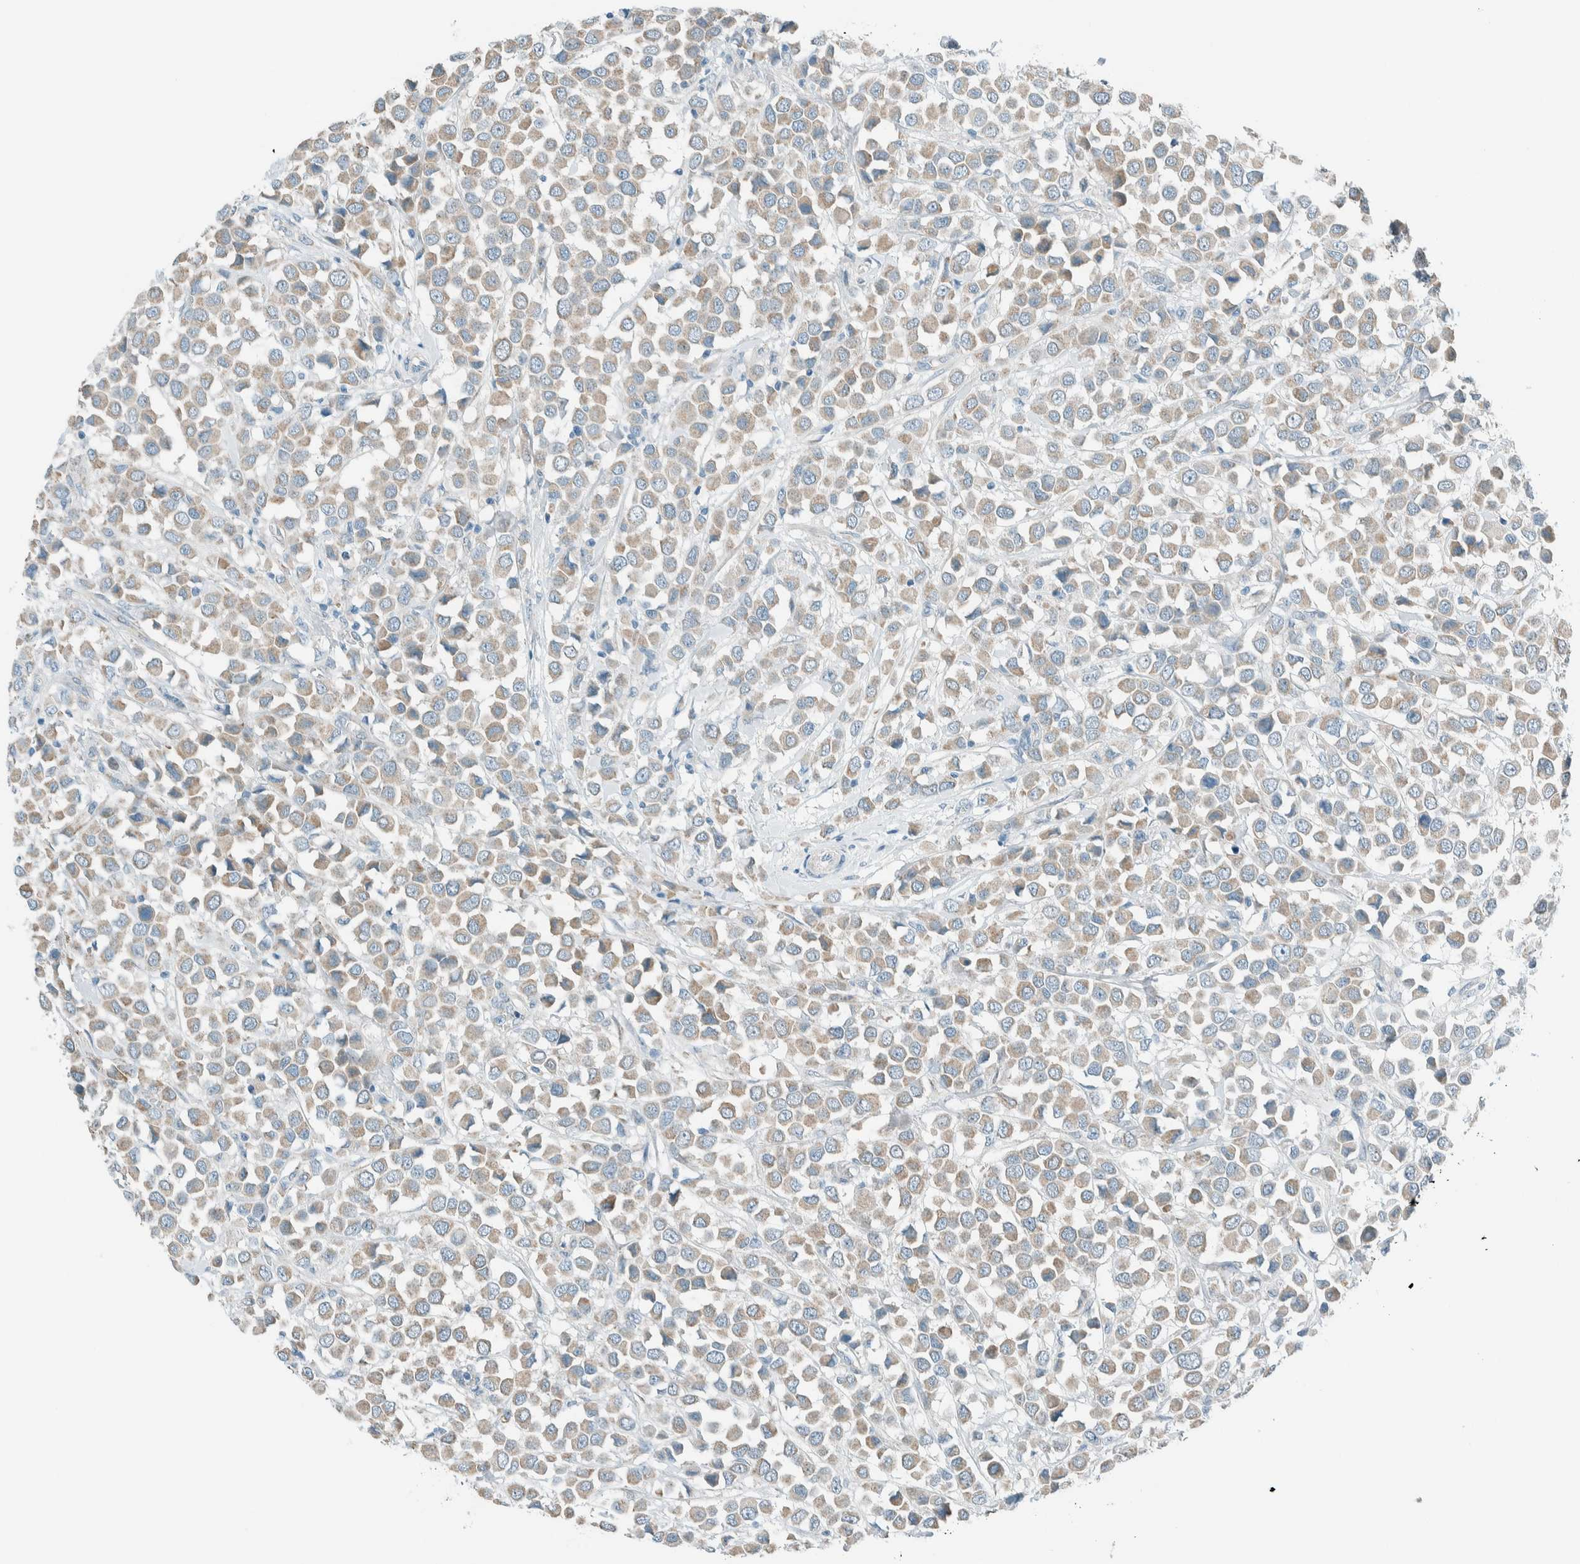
{"staining": {"intensity": "weak", "quantity": ">75%", "location": "cytoplasmic/membranous"}, "tissue": "breast cancer", "cell_type": "Tumor cells", "image_type": "cancer", "snomed": [{"axis": "morphology", "description": "Duct carcinoma"}, {"axis": "topography", "description": "Breast"}], "caption": "Breast cancer stained with a protein marker reveals weak staining in tumor cells.", "gene": "ALDH7A1", "patient": {"sex": "female", "age": 61}}